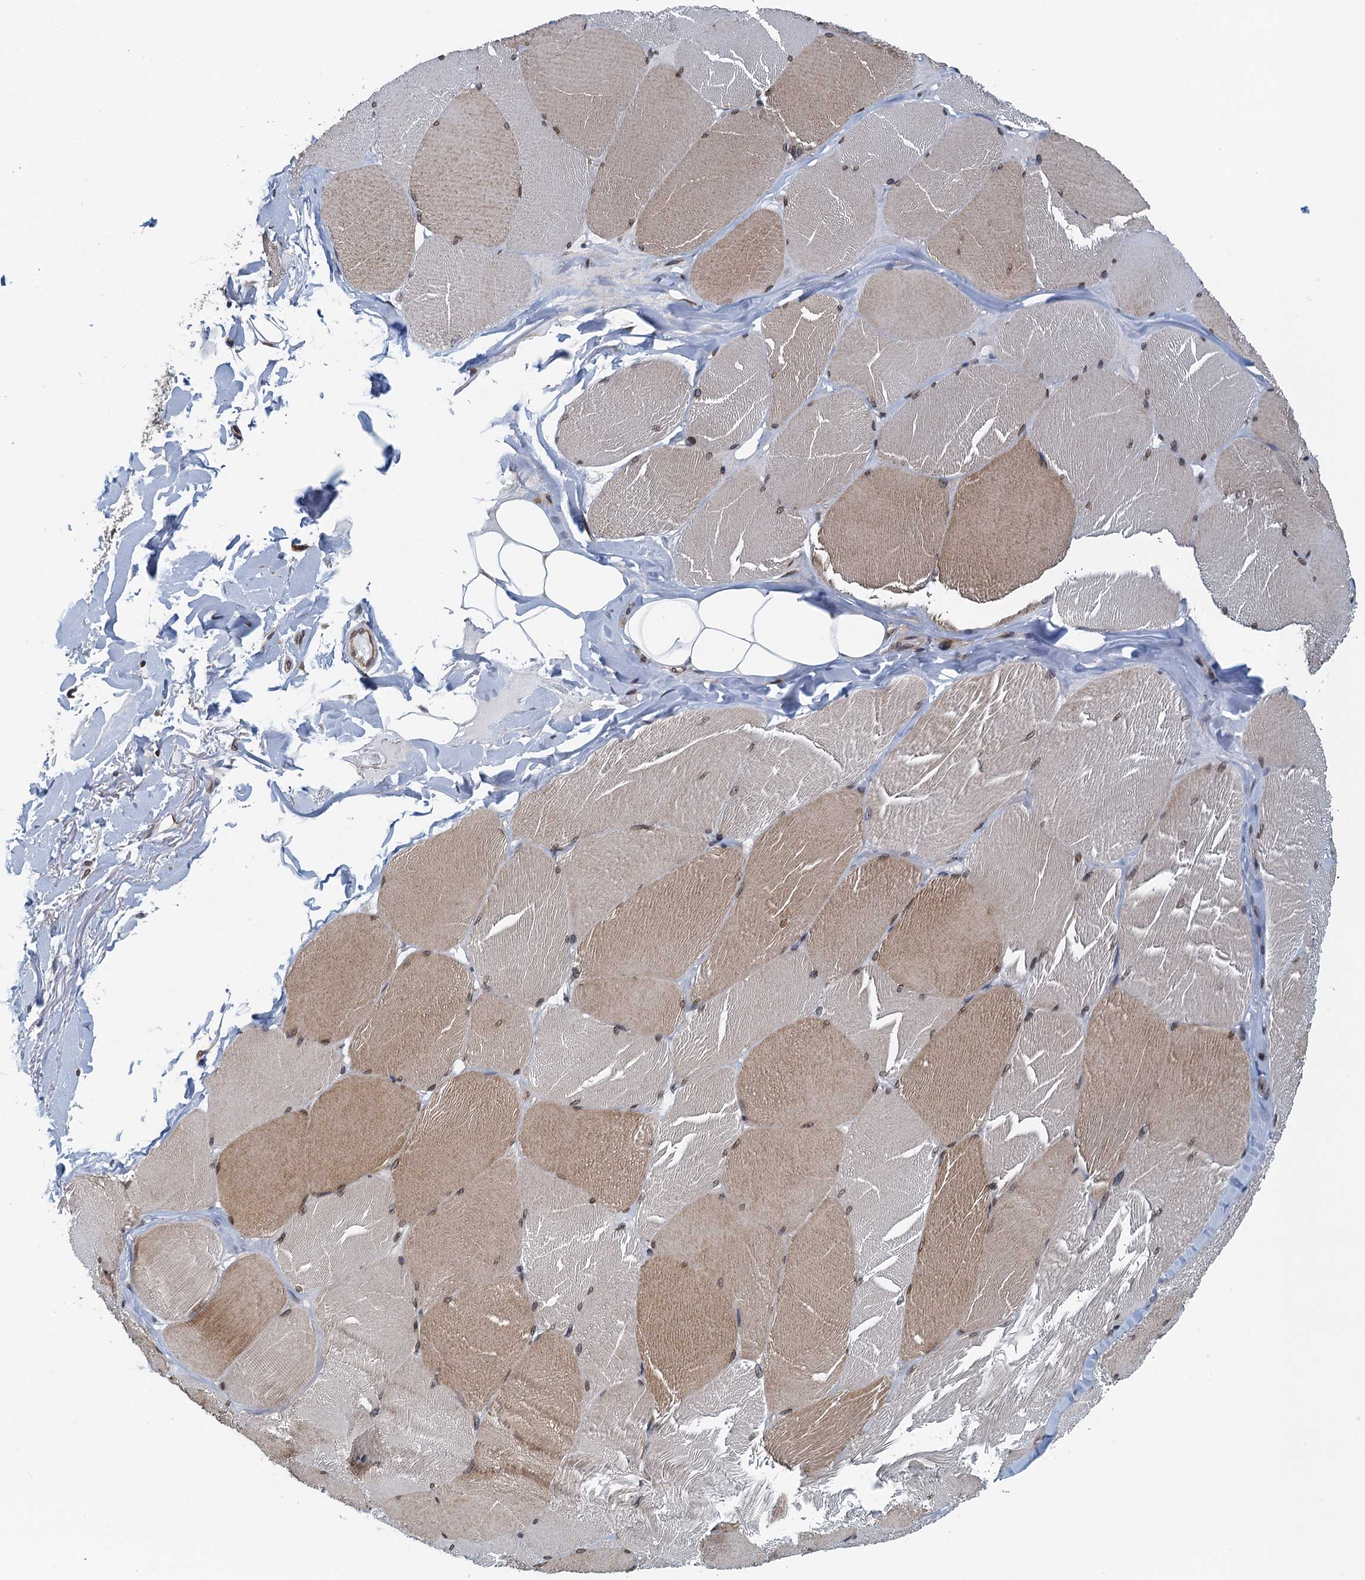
{"staining": {"intensity": "weak", "quantity": "25%-75%", "location": "cytoplasmic/membranous,nuclear"}, "tissue": "skeletal muscle", "cell_type": "Myocytes", "image_type": "normal", "snomed": [{"axis": "morphology", "description": "Normal tissue, NOS"}, {"axis": "topography", "description": "Skin"}, {"axis": "topography", "description": "Skeletal muscle"}], "caption": "Protein expression by immunohistochemistry reveals weak cytoplasmic/membranous,nuclear expression in about 25%-75% of myocytes in normal skeletal muscle.", "gene": "CCDC34", "patient": {"sex": "male", "age": 83}}